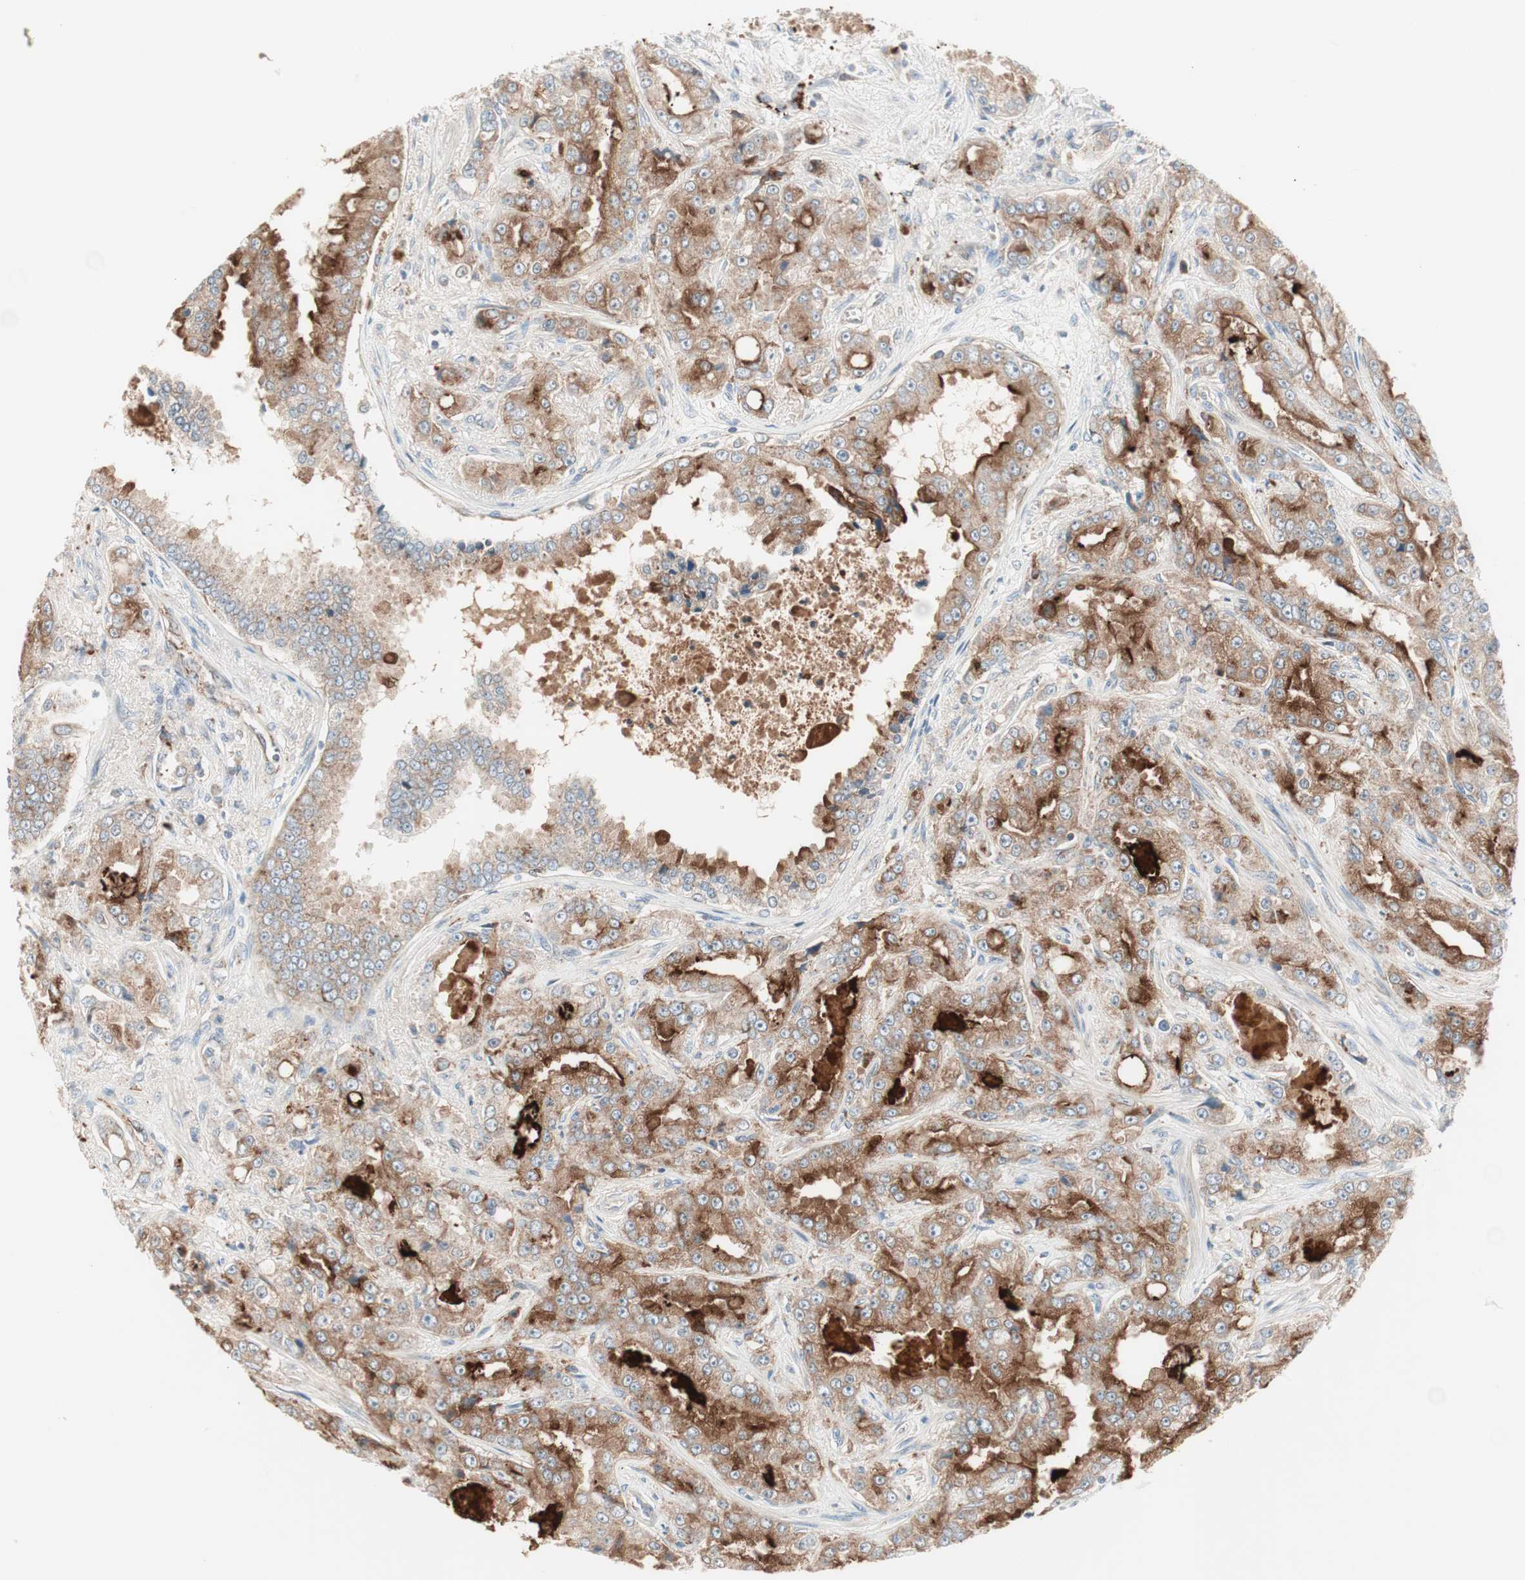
{"staining": {"intensity": "strong", "quantity": ">75%", "location": "cytoplasmic/membranous"}, "tissue": "prostate cancer", "cell_type": "Tumor cells", "image_type": "cancer", "snomed": [{"axis": "morphology", "description": "Adenocarcinoma, High grade"}, {"axis": "topography", "description": "Prostate"}], "caption": "Protein expression analysis of prostate adenocarcinoma (high-grade) reveals strong cytoplasmic/membranous staining in about >75% of tumor cells. The protein of interest is shown in brown color, while the nuclei are stained blue.", "gene": "FGFR4", "patient": {"sex": "male", "age": 73}}